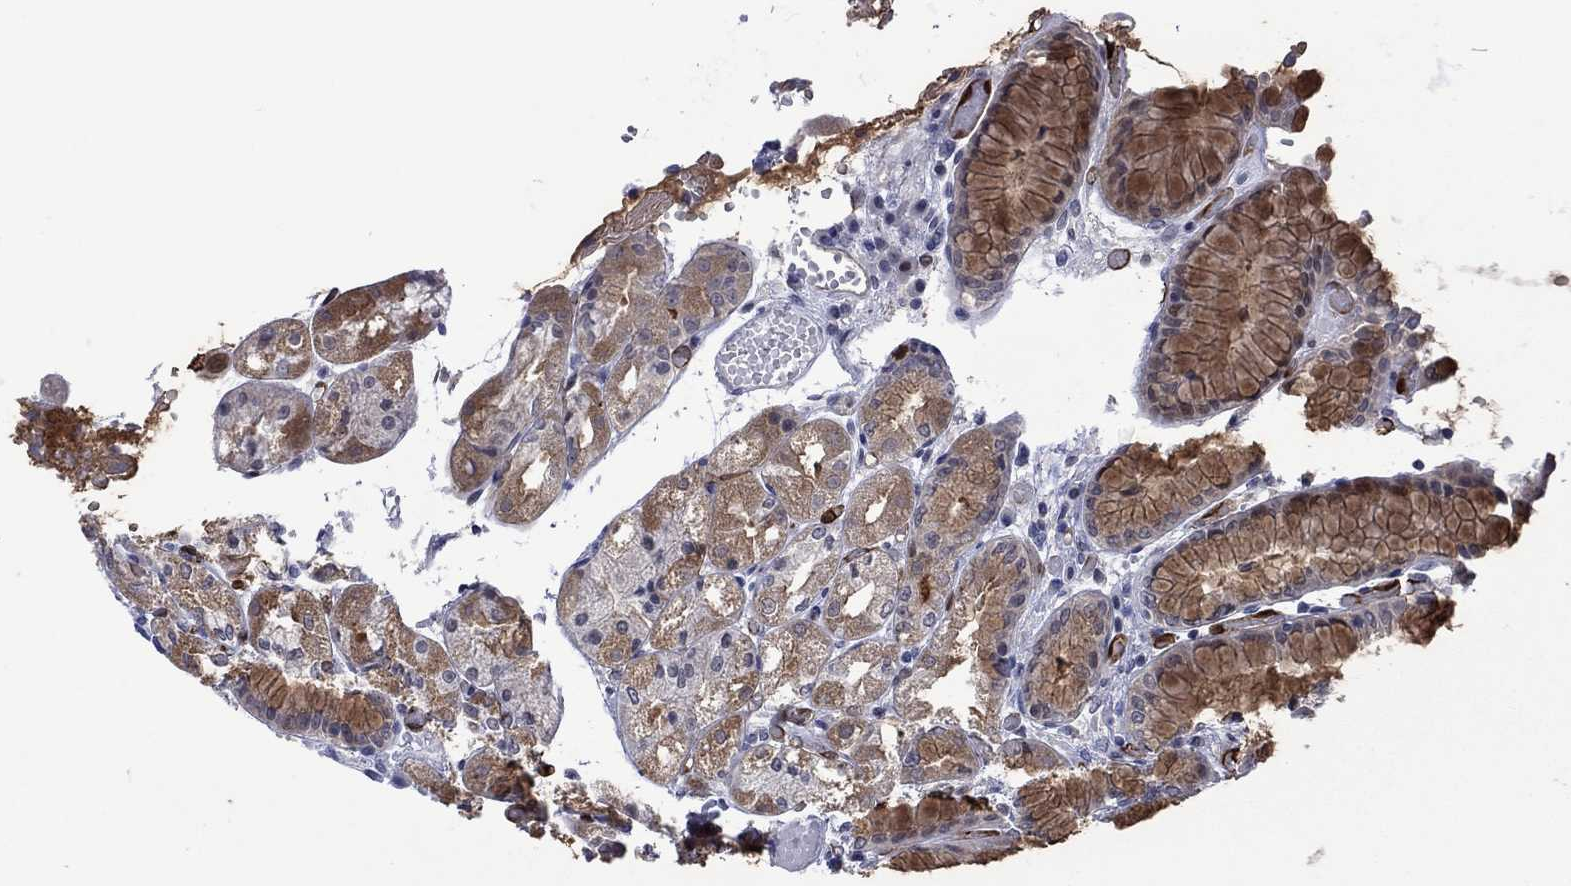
{"staining": {"intensity": "moderate", "quantity": "<25%", "location": "cytoplasmic/membranous"}, "tissue": "stomach", "cell_type": "Glandular cells", "image_type": "normal", "snomed": [{"axis": "morphology", "description": "Normal tissue, NOS"}, {"axis": "topography", "description": "Stomach, upper"}], "caption": "This image displays immunohistochemistry staining of unremarkable stomach, with low moderate cytoplasmic/membranous staining in about <25% of glandular cells.", "gene": "AGL", "patient": {"sex": "male", "age": 72}}